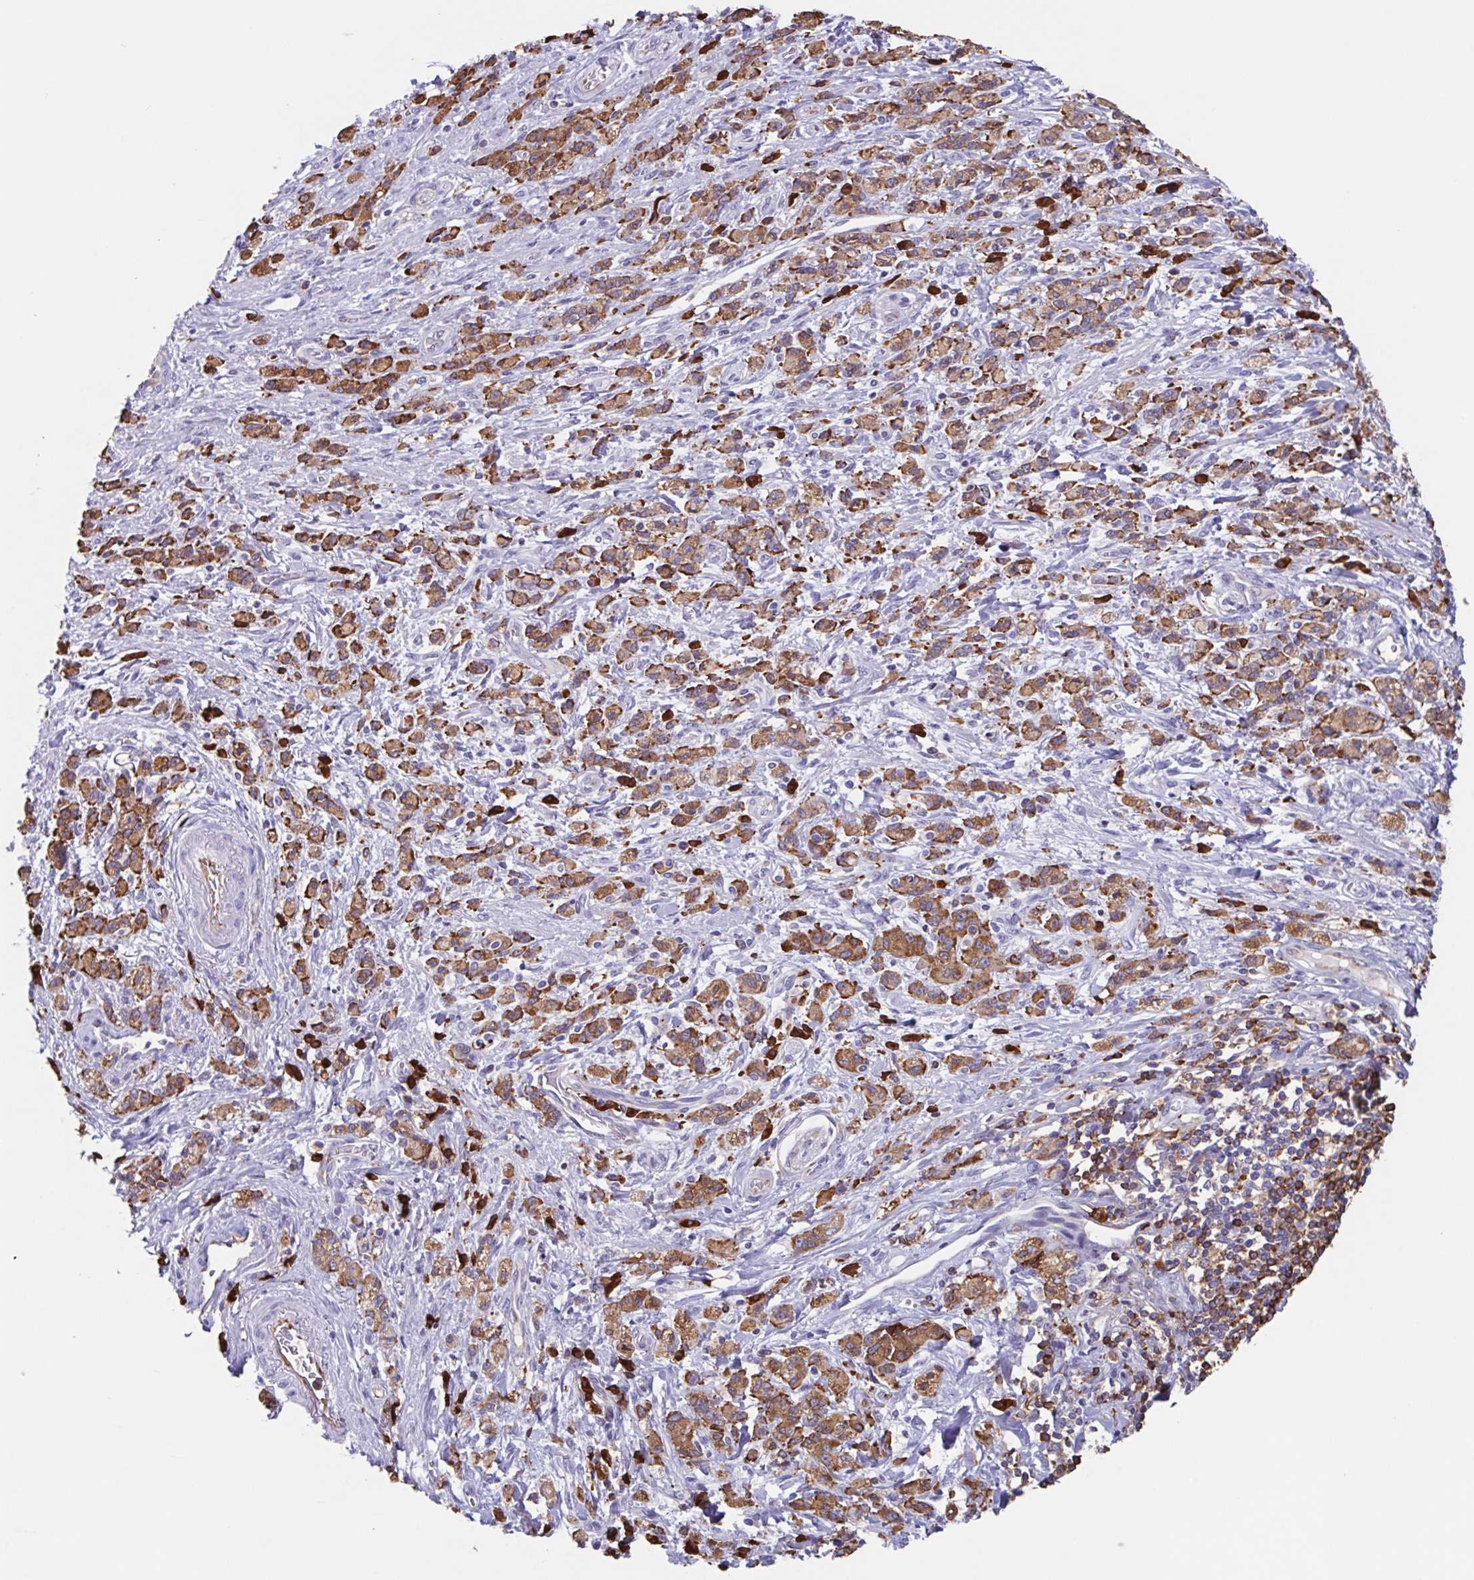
{"staining": {"intensity": "moderate", "quantity": ">75%", "location": "cytoplasmic/membranous"}, "tissue": "stomach cancer", "cell_type": "Tumor cells", "image_type": "cancer", "snomed": [{"axis": "morphology", "description": "Adenocarcinoma, NOS"}, {"axis": "topography", "description": "Stomach"}], "caption": "Moderate cytoplasmic/membranous staining for a protein is identified in approximately >75% of tumor cells of adenocarcinoma (stomach) using immunohistochemistry (IHC).", "gene": "TPD52", "patient": {"sex": "male", "age": 77}}